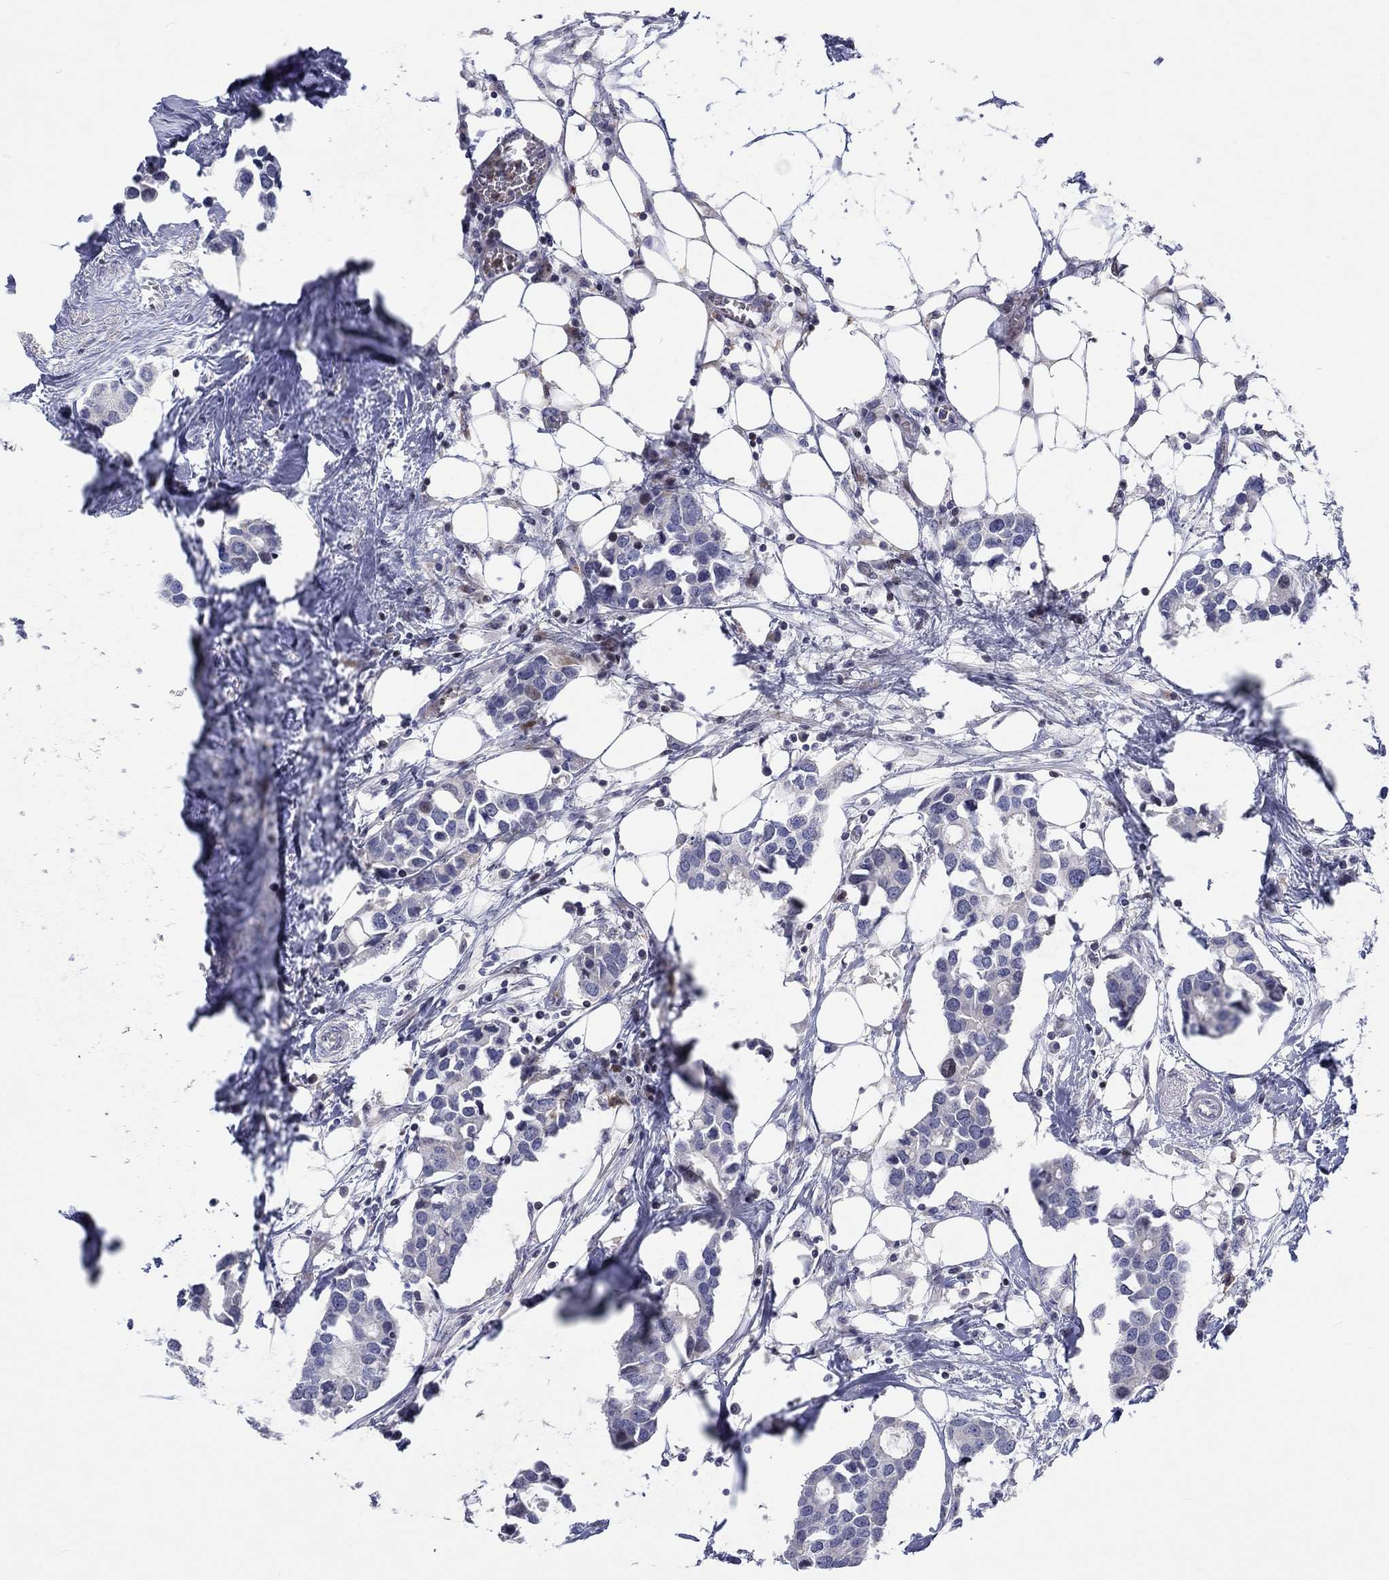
{"staining": {"intensity": "negative", "quantity": "none", "location": "none"}, "tissue": "breast cancer", "cell_type": "Tumor cells", "image_type": "cancer", "snomed": [{"axis": "morphology", "description": "Duct carcinoma"}, {"axis": "topography", "description": "Breast"}], "caption": "Breast intraductal carcinoma stained for a protein using IHC shows no staining tumor cells.", "gene": "ARHGAP36", "patient": {"sex": "female", "age": 83}}